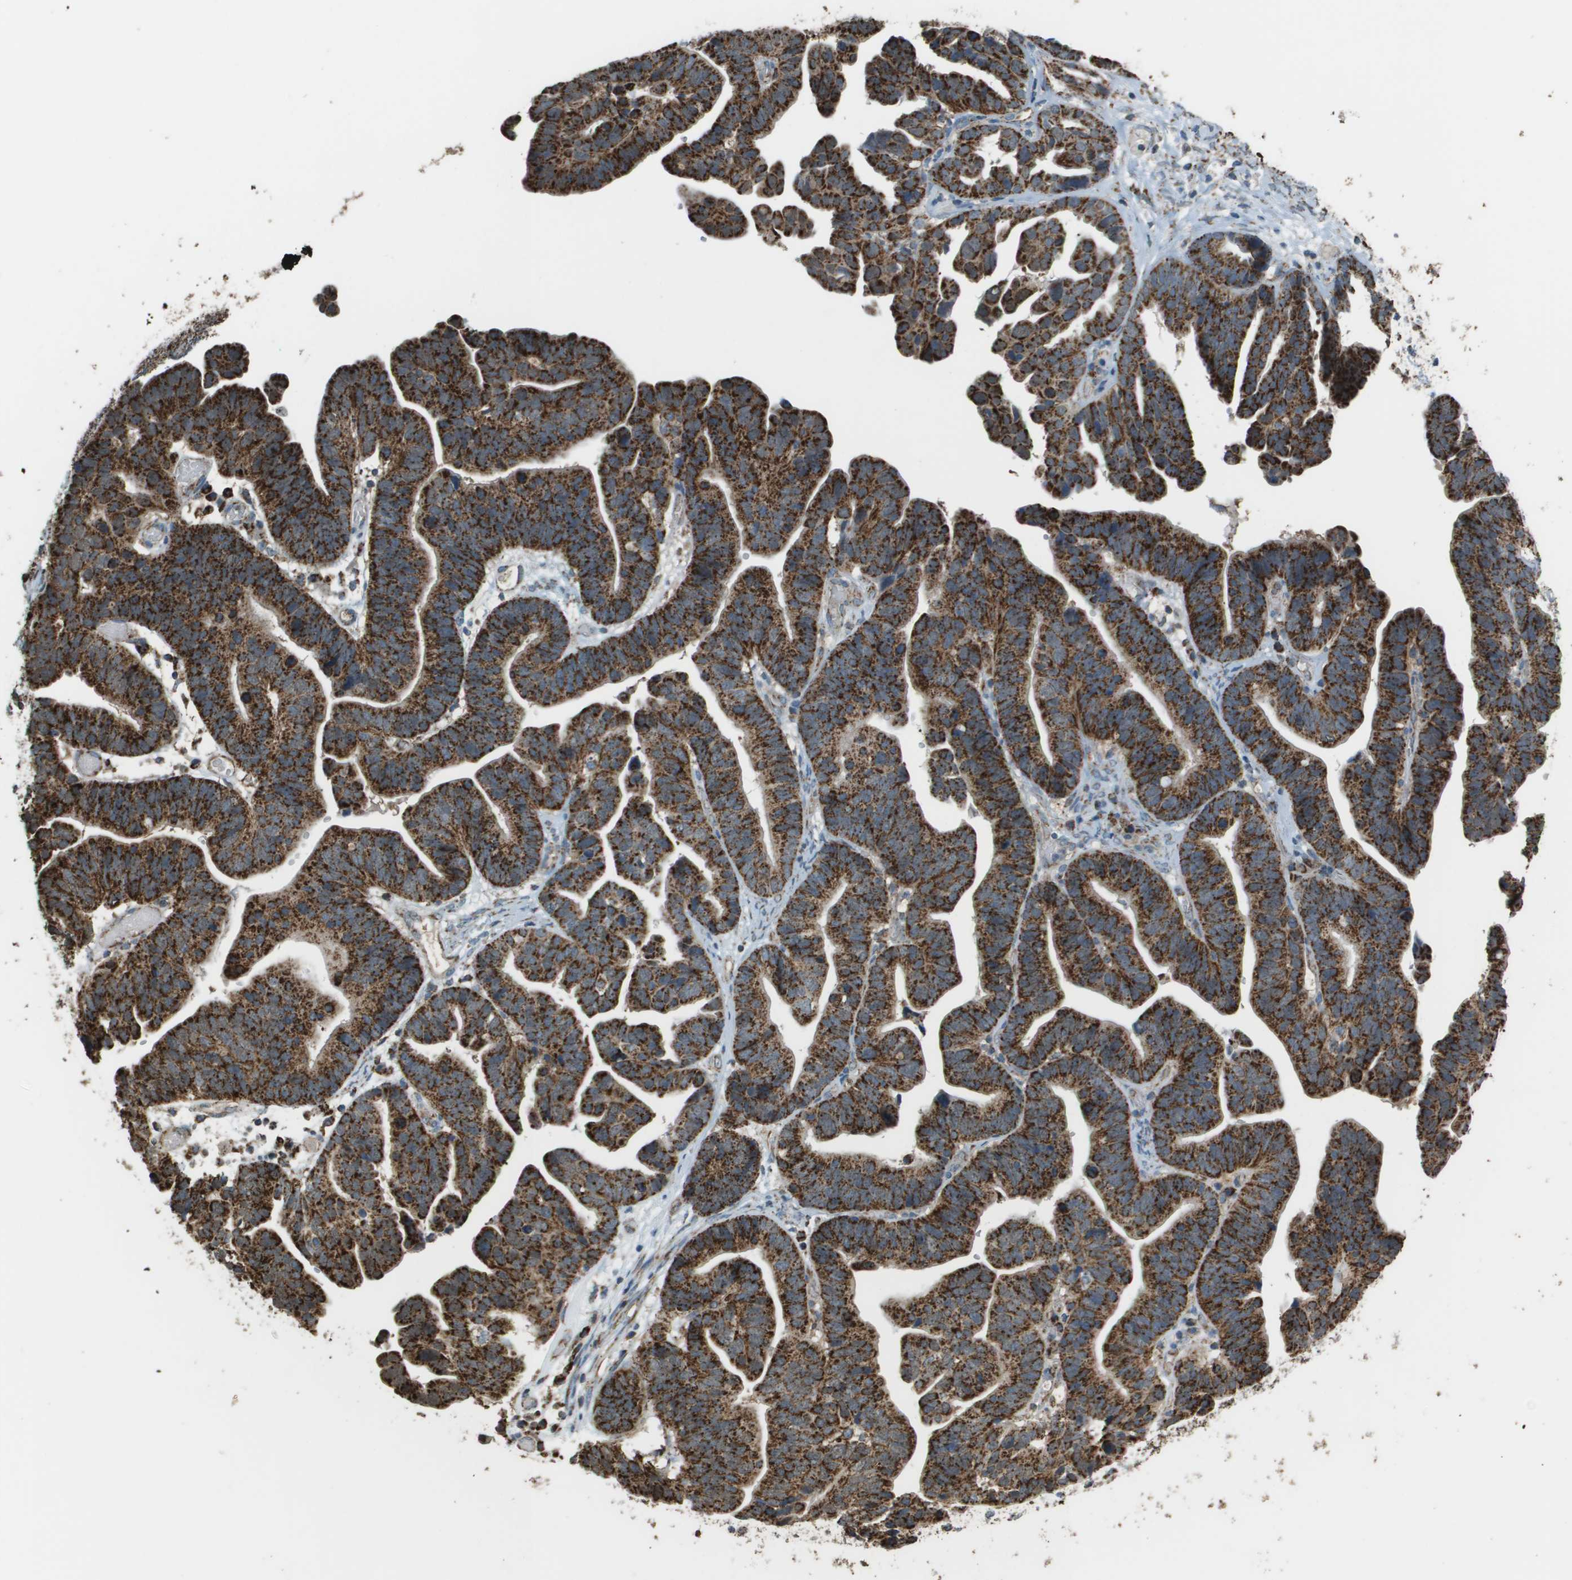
{"staining": {"intensity": "strong", "quantity": ">75%", "location": "cytoplasmic/membranous"}, "tissue": "ovarian cancer", "cell_type": "Tumor cells", "image_type": "cancer", "snomed": [{"axis": "morphology", "description": "Cystadenocarcinoma, serous, NOS"}, {"axis": "topography", "description": "Ovary"}], "caption": "About >75% of tumor cells in serous cystadenocarcinoma (ovarian) demonstrate strong cytoplasmic/membranous protein staining as visualized by brown immunohistochemical staining.", "gene": "FH", "patient": {"sex": "female", "age": 56}}